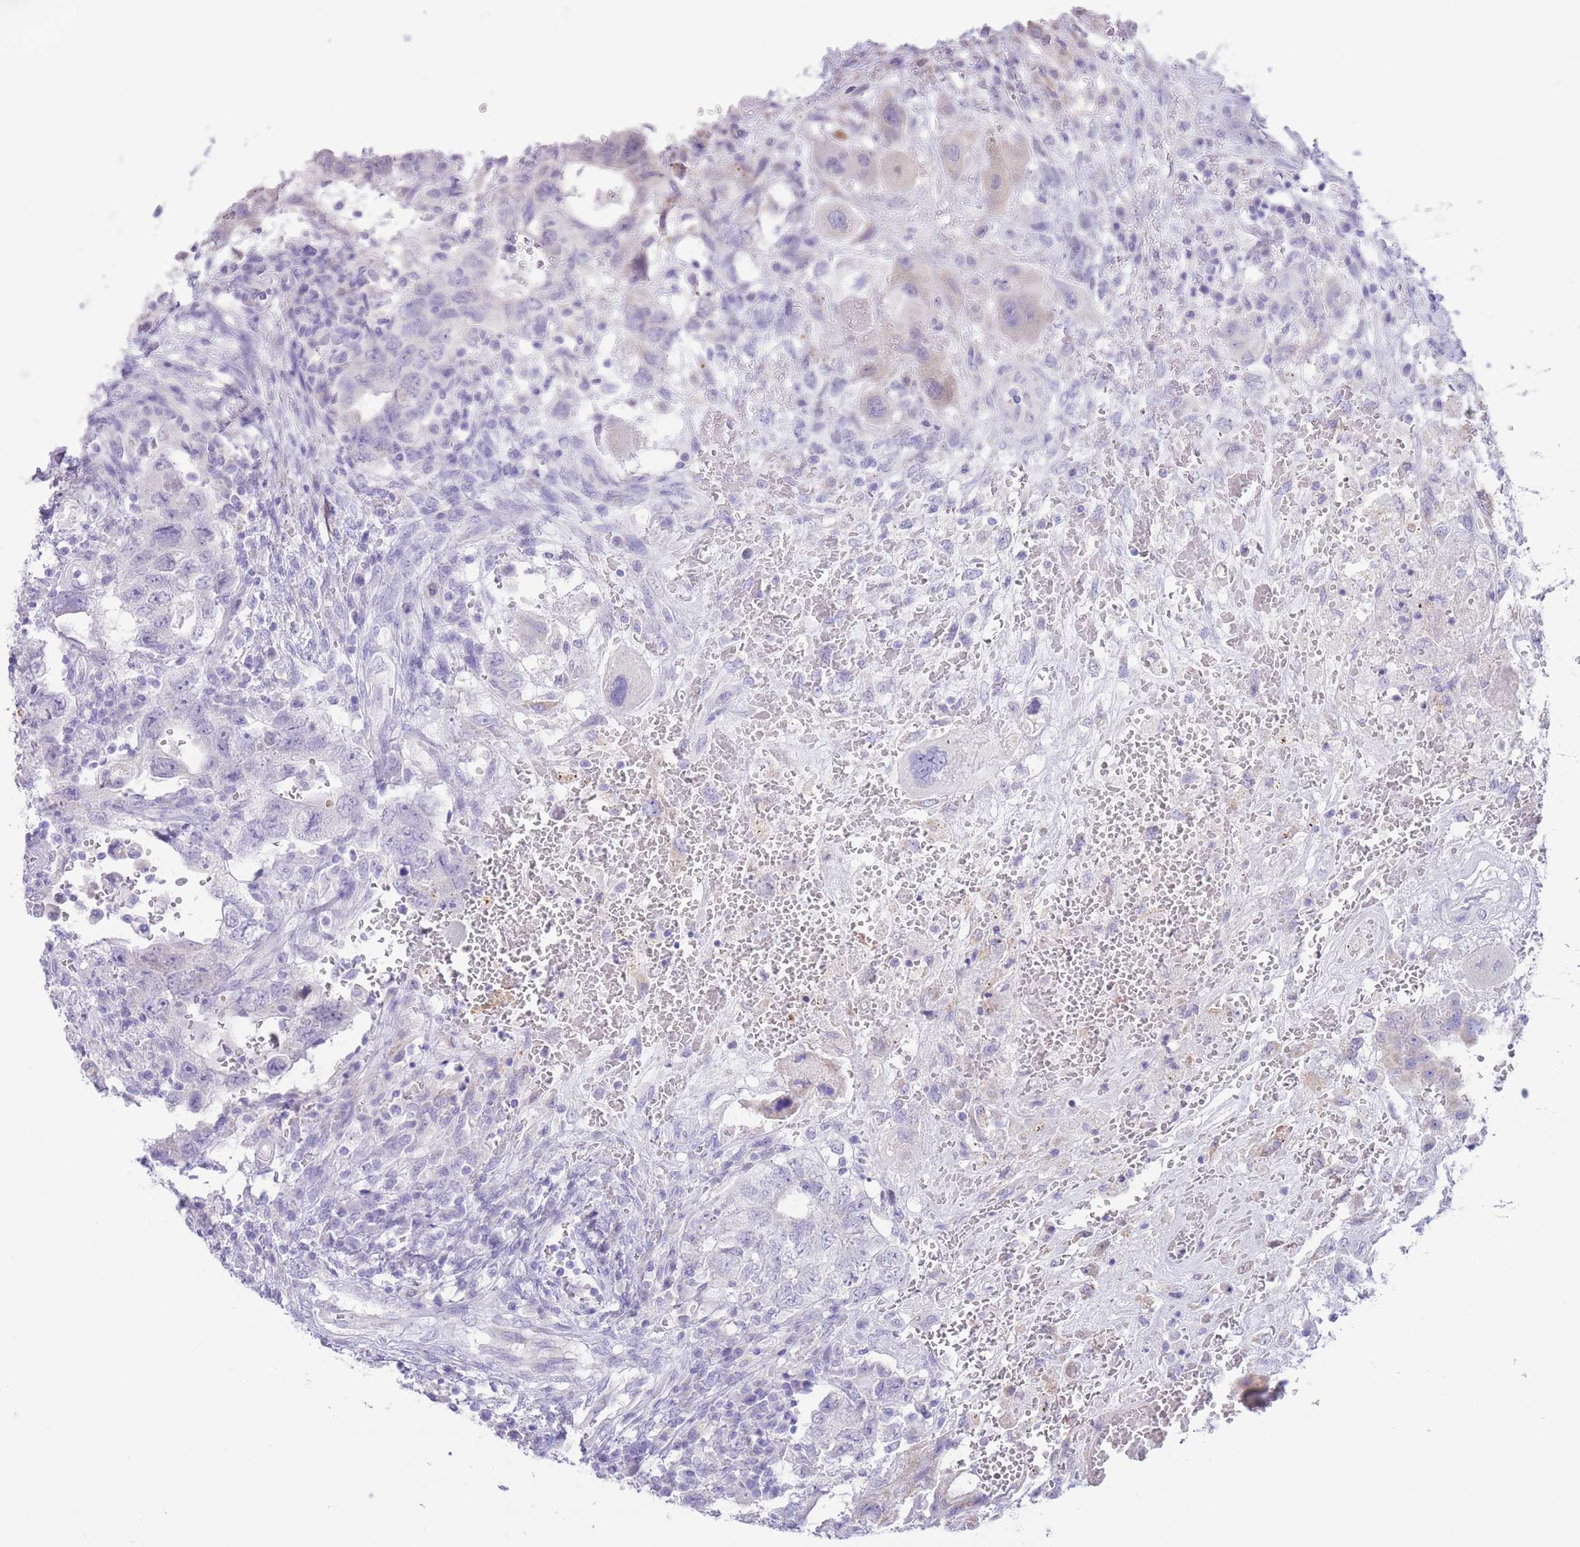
{"staining": {"intensity": "negative", "quantity": "none", "location": "none"}, "tissue": "testis cancer", "cell_type": "Tumor cells", "image_type": "cancer", "snomed": [{"axis": "morphology", "description": "Carcinoma, Embryonal, NOS"}, {"axis": "topography", "description": "Testis"}], "caption": "Histopathology image shows no protein staining in tumor cells of testis embryonal carcinoma tissue.", "gene": "FAH", "patient": {"sex": "male", "age": 26}}